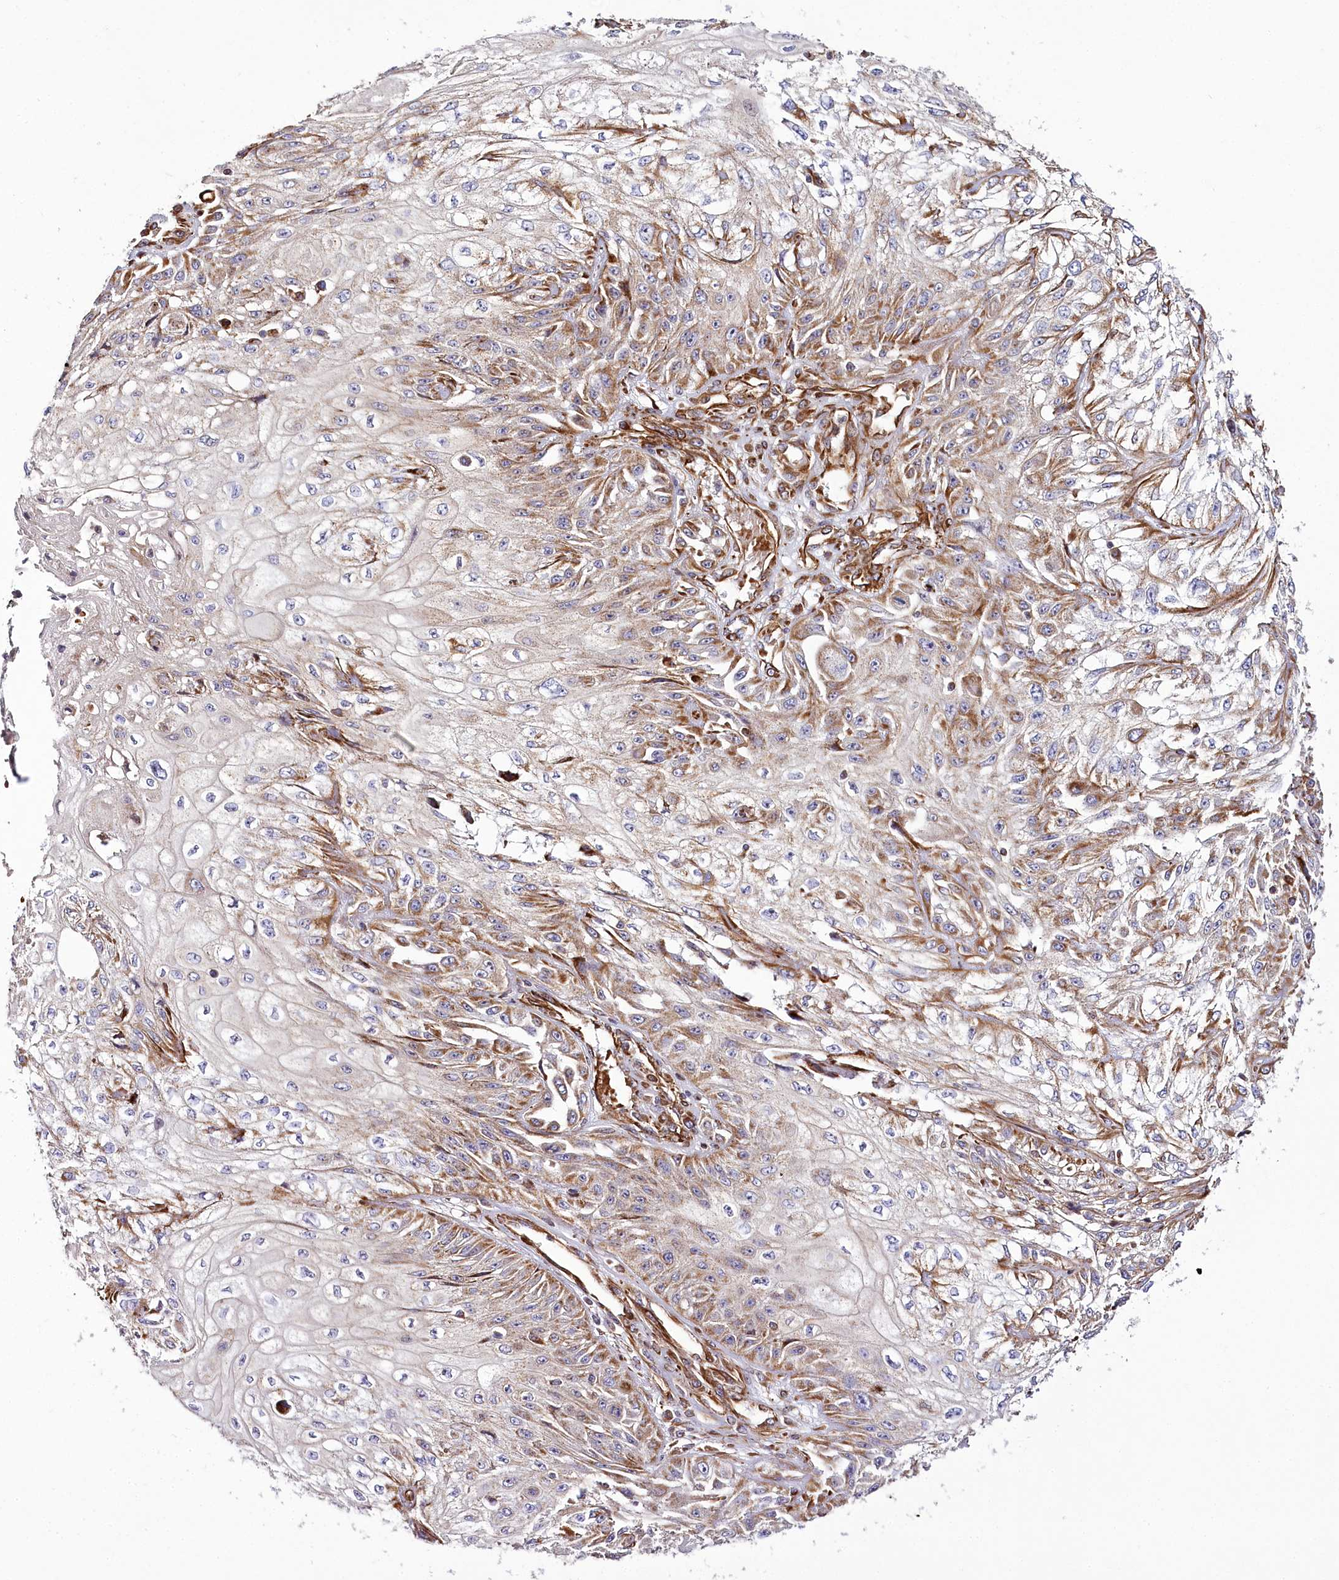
{"staining": {"intensity": "moderate", "quantity": "<25%", "location": "cytoplasmic/membranous"}, "tissue": "skin cancer", "cell_type": "Tumor cells", "image_type": "cancer", "snomed": [{"axis": "morphology", "description": "Squamous cell carcinoma, NOS"}, {"axis": "morphology", "description": "Squamous cell carcinoma, metastatic, NOS"}, {"axis": "topography", "description": "Skin"}, {"axis": "topography", "description": "Lymph node"}], "caption": "Protein staining displays moderate cytoplasmic/membranous positivity in approximately <25% of tumor cells in squamous cell carcinoma (skin).", "gene": "THUMPD3", "patient": {"sex": "male", "age": 75}}